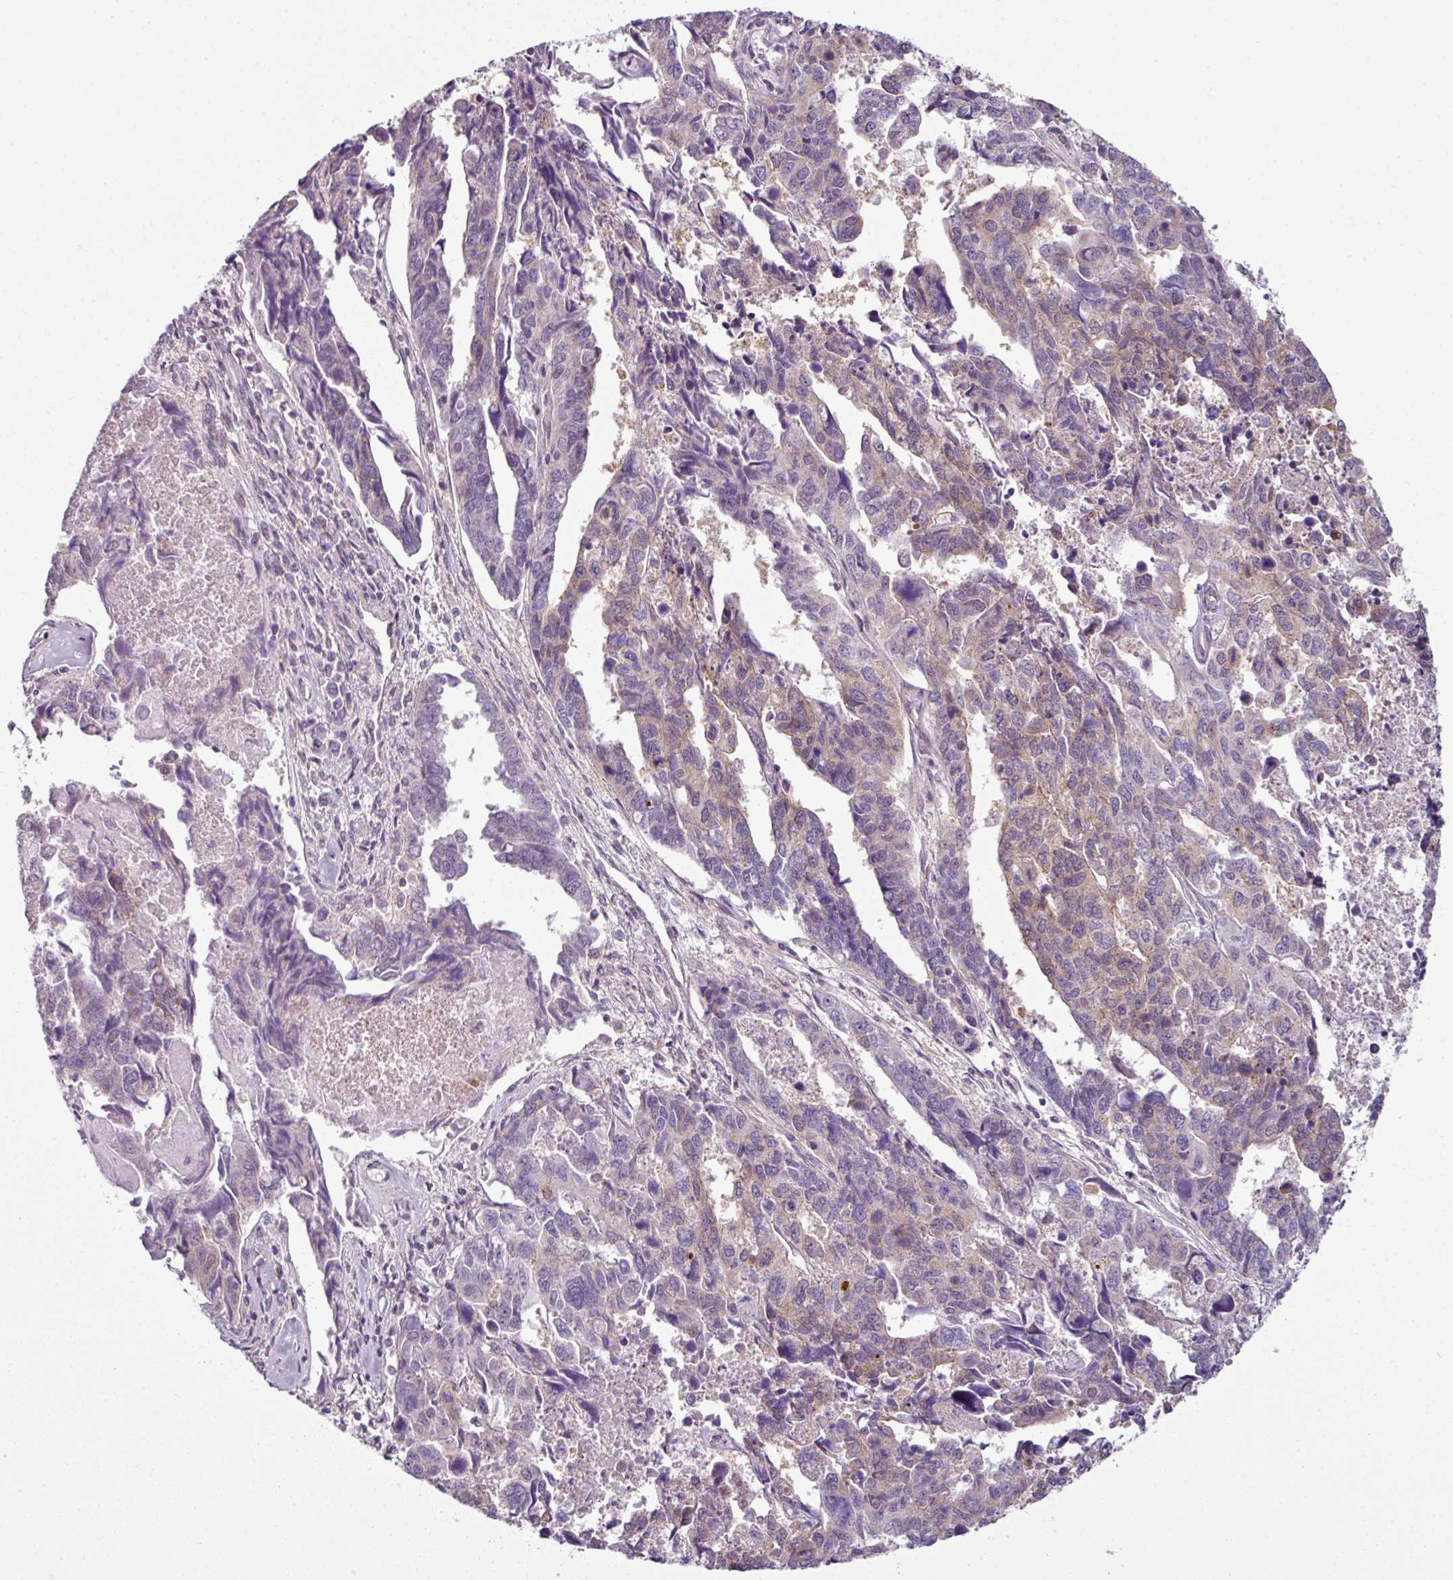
{"staining": {"intensity": "weak", "quantity": "25%-75%", "location": "cytoplasmic/membranous"}, "tissue": "endometrial cancer", "cell_type": "Tumor cells", "image_type": "cancer", "snomed": [{"axis": "morphology", "description": "Adenocarcinoma, NOS"}, {"axis": "topography", "description": "Endometrium"}], "caption": "Weak cytoplasmic/membranous positivity is present in approximately 25%-75% of tumor cells in endometrial cancer (adenocarcinoma).", "gene": "DERPC", "patient": {"sex": "female", "age": 73}}